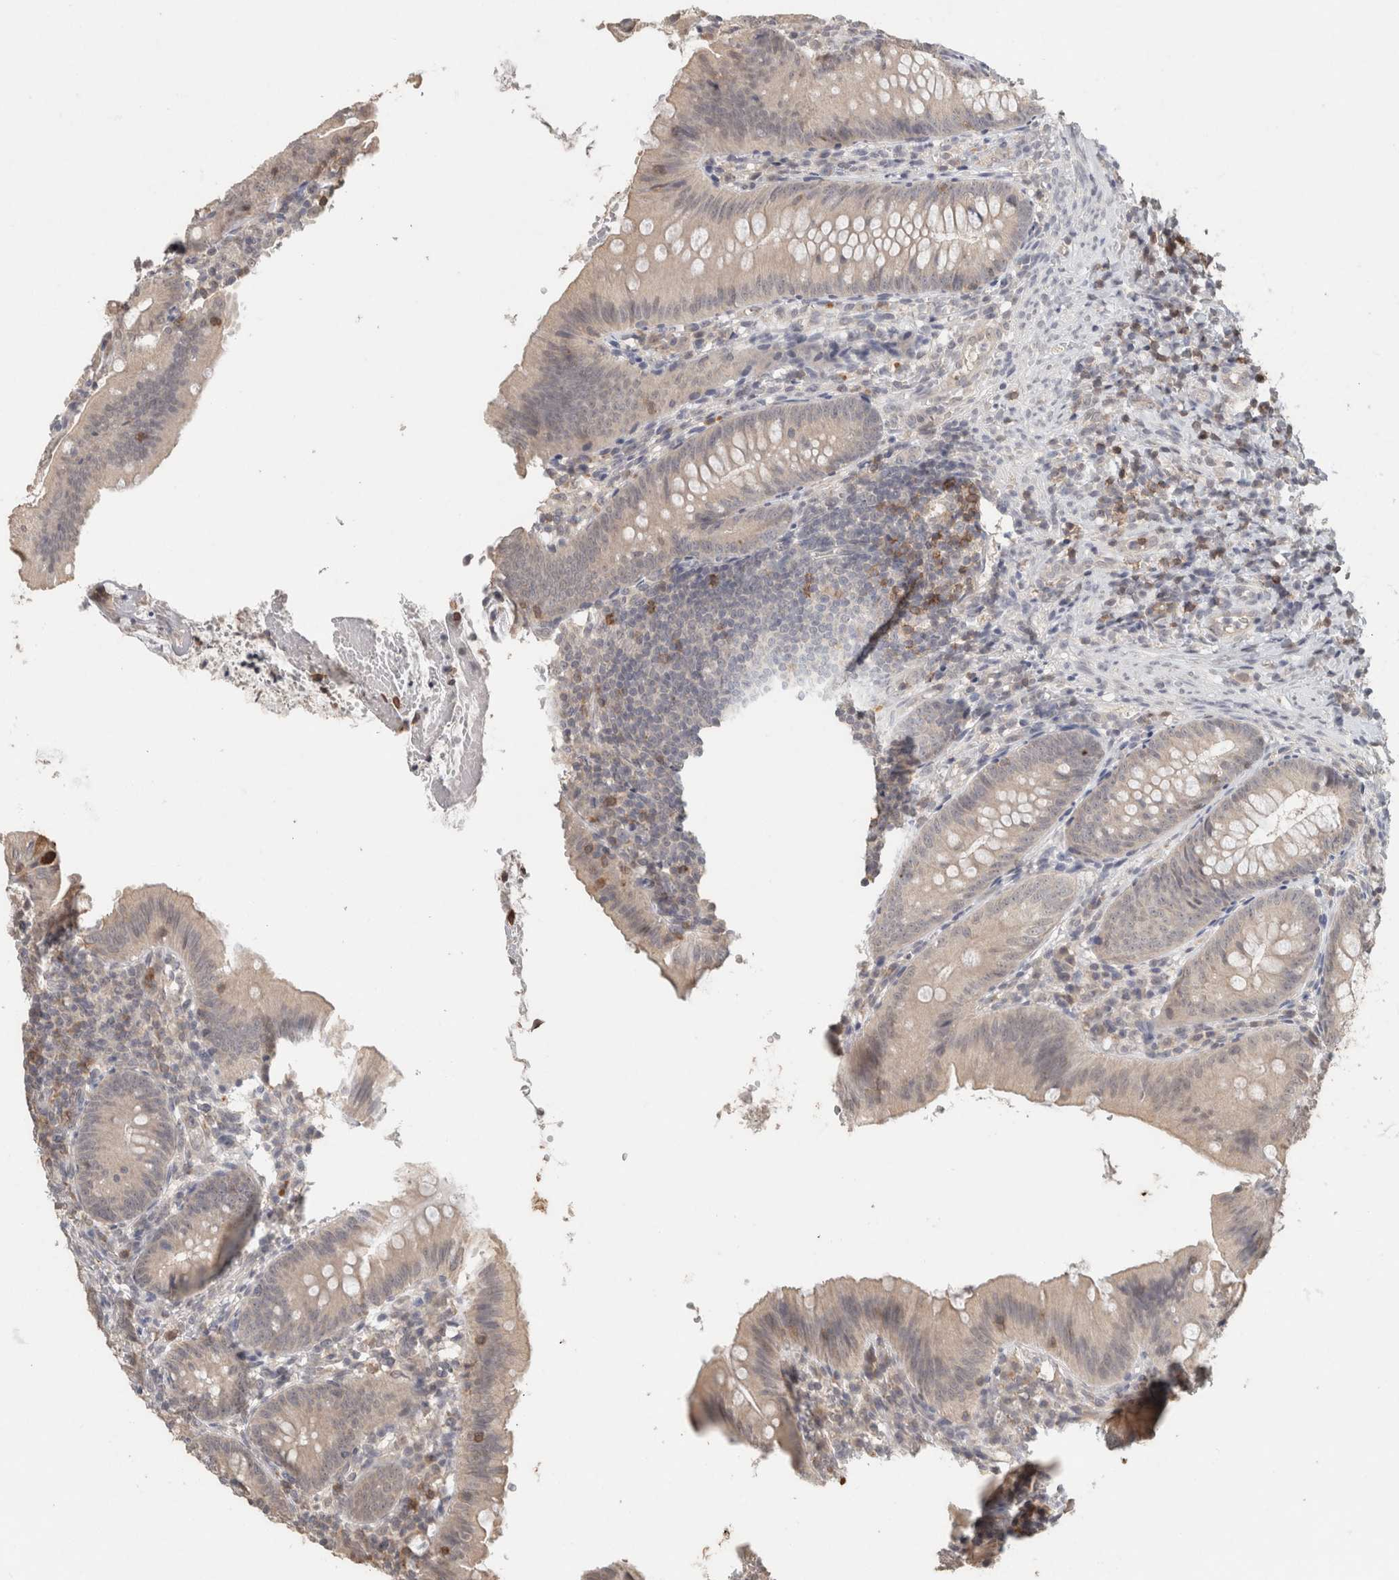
{"staining": {"intensity": "negative", "quantity": "none", "location": "none"}, "tissue": "appendix", "cell_type": "Glandular cells", "image_type": "normal", "snomed": [{"axis": "morphology", "description": "Normal tissue, NOS"}, {"axis": "topography", "description": "Appendix"}], "caption": "Human appendix stained for a protein using immunohistochemistry shows no staining in glandular cells.", "gene": "TRAT1", "patient": {"sex": "male", "age": 1}}